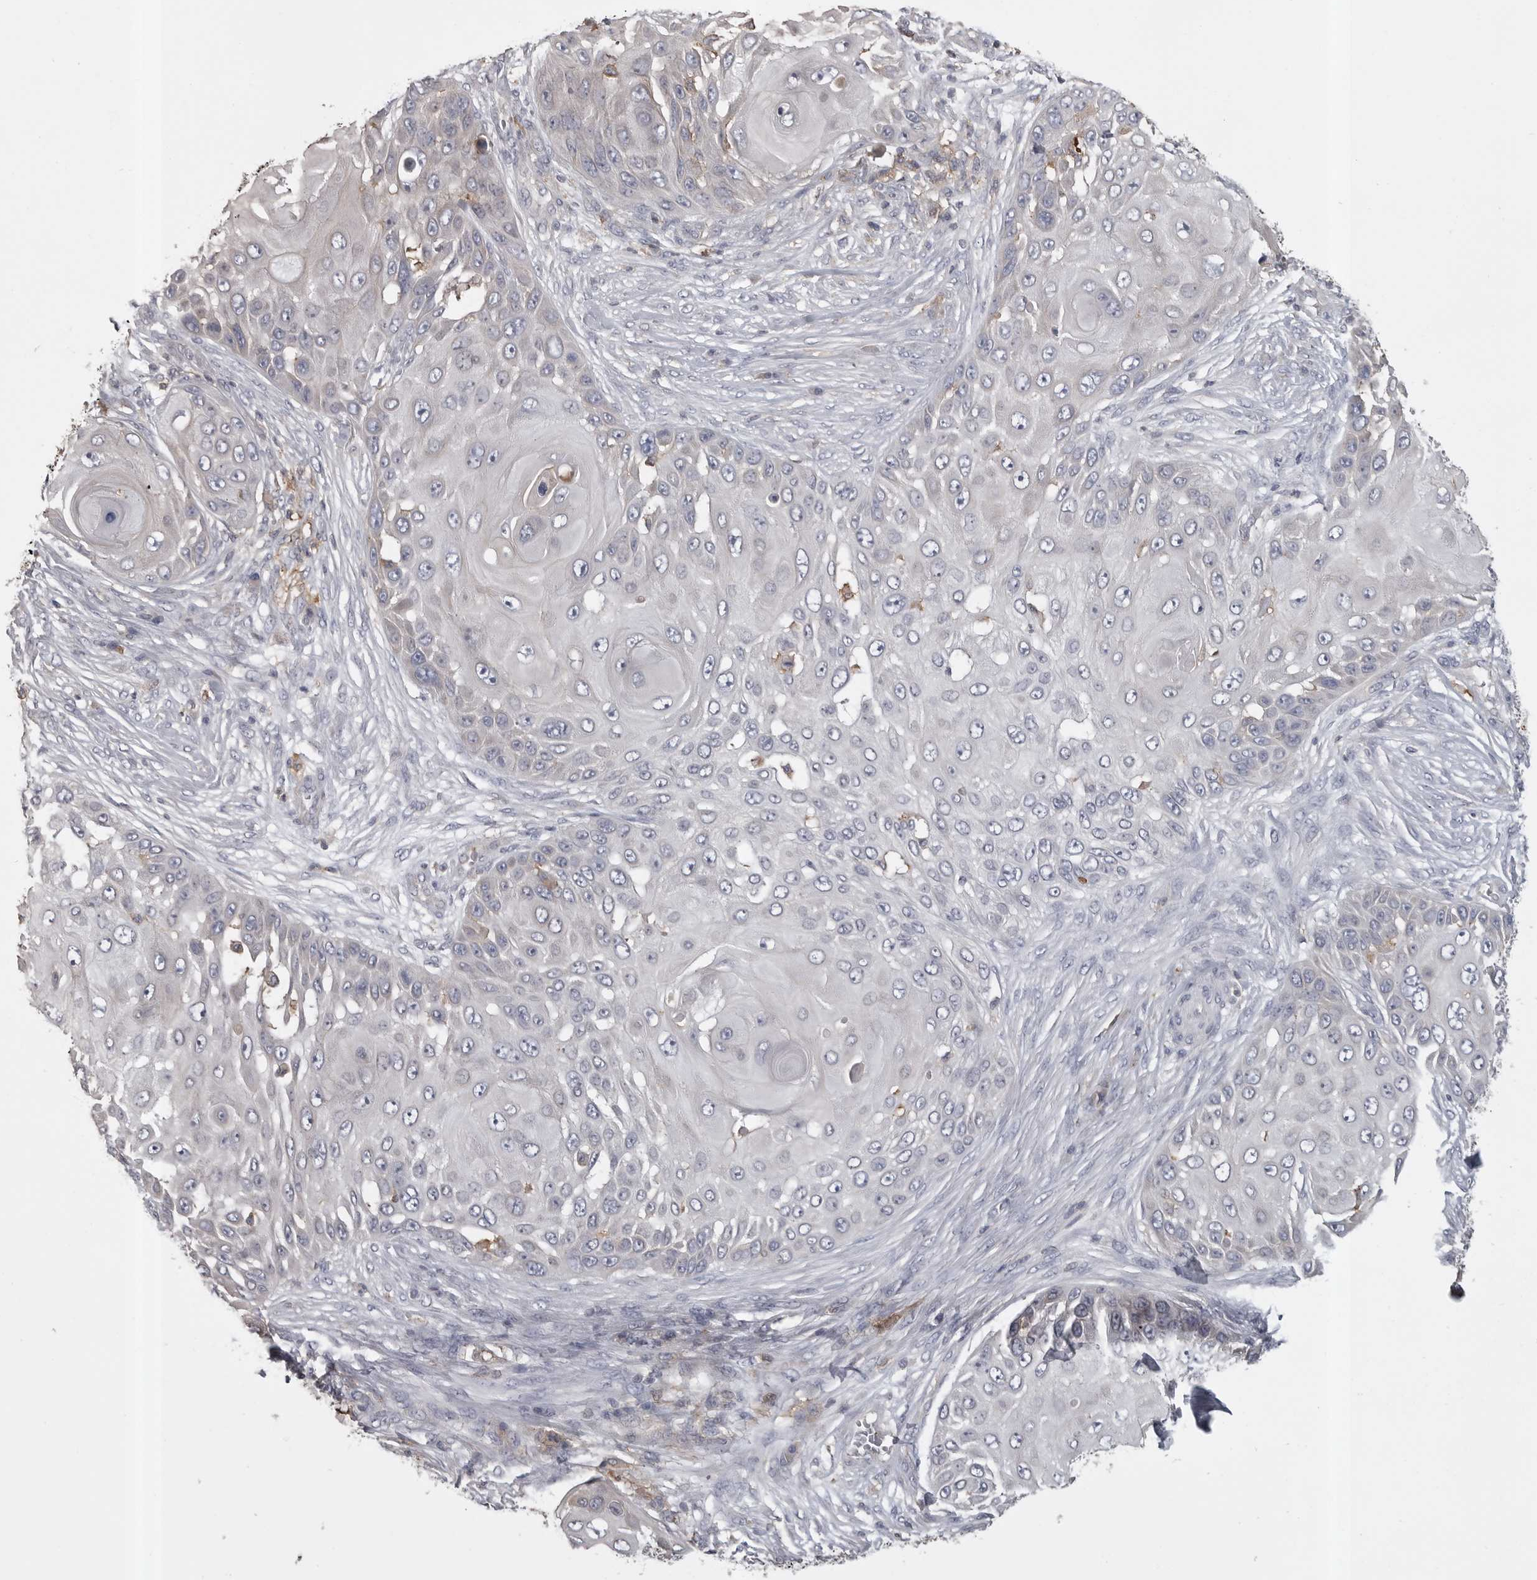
{"staining": {"intensity": "negative", "quantity": "none", "location": "none"}, "tissue": "skin cancer", "cell_type": "Tumor cells", "image_type": "cancer", "snomed": [{"axis": "morphology", "description": "Squamous cell carcinoma, NOS"}, {"axis": "topography", "description": "Skin"}], "caption": "High magnification brightfield microscopy of skin cancer (squamous cell carcinoma) stained with DAB (3,3'-diaminobenzidine) (brown) and counterstained with hematoxylin (blue): tumor cells show no significant staining.", "gene": "CMTM6", "patient": {"sex": "female", "age": 44}}